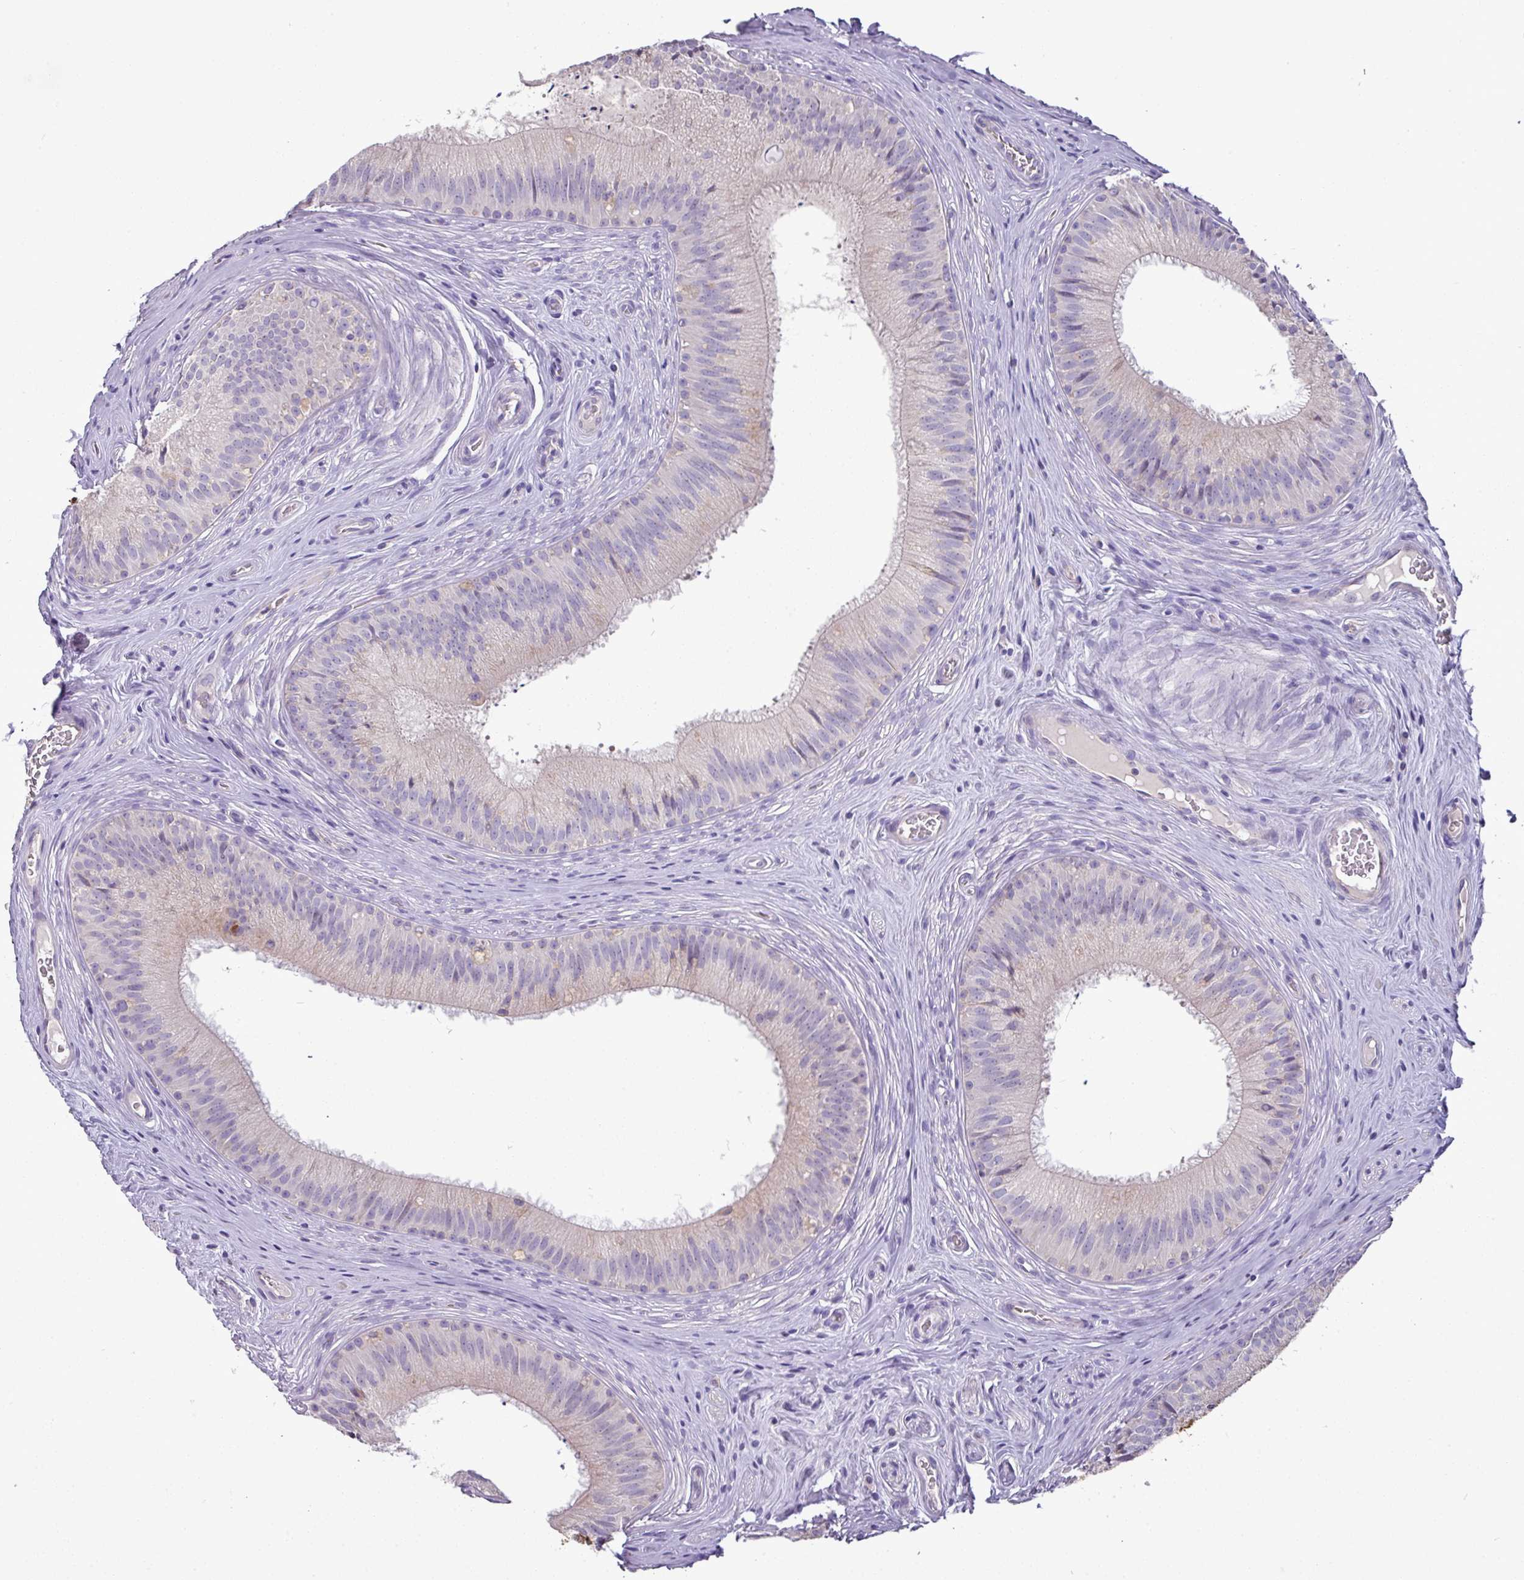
{"staining": {"intensity": "moderate", "quantity": "<25%", "location": "cytoplasmic/membranous"}, "tissue": "epididymis", "cell_type": "Glandular cells", "image_type": "normal", "snomed": [{"axis": "morphology", "description": "Normal tissue, NOS"}, {"axis": "topography", "description": "Epididymis"}], "caption": "A photomicrograph showing moderate cytoplasmic/membranous positivity in approximately <25% of glandular cells in unremarkable epididymis, as visualized by brown immunohistochemical staining.", "gene": "TRAPPC1", "patient": {"sex": "male", "age": 24}}